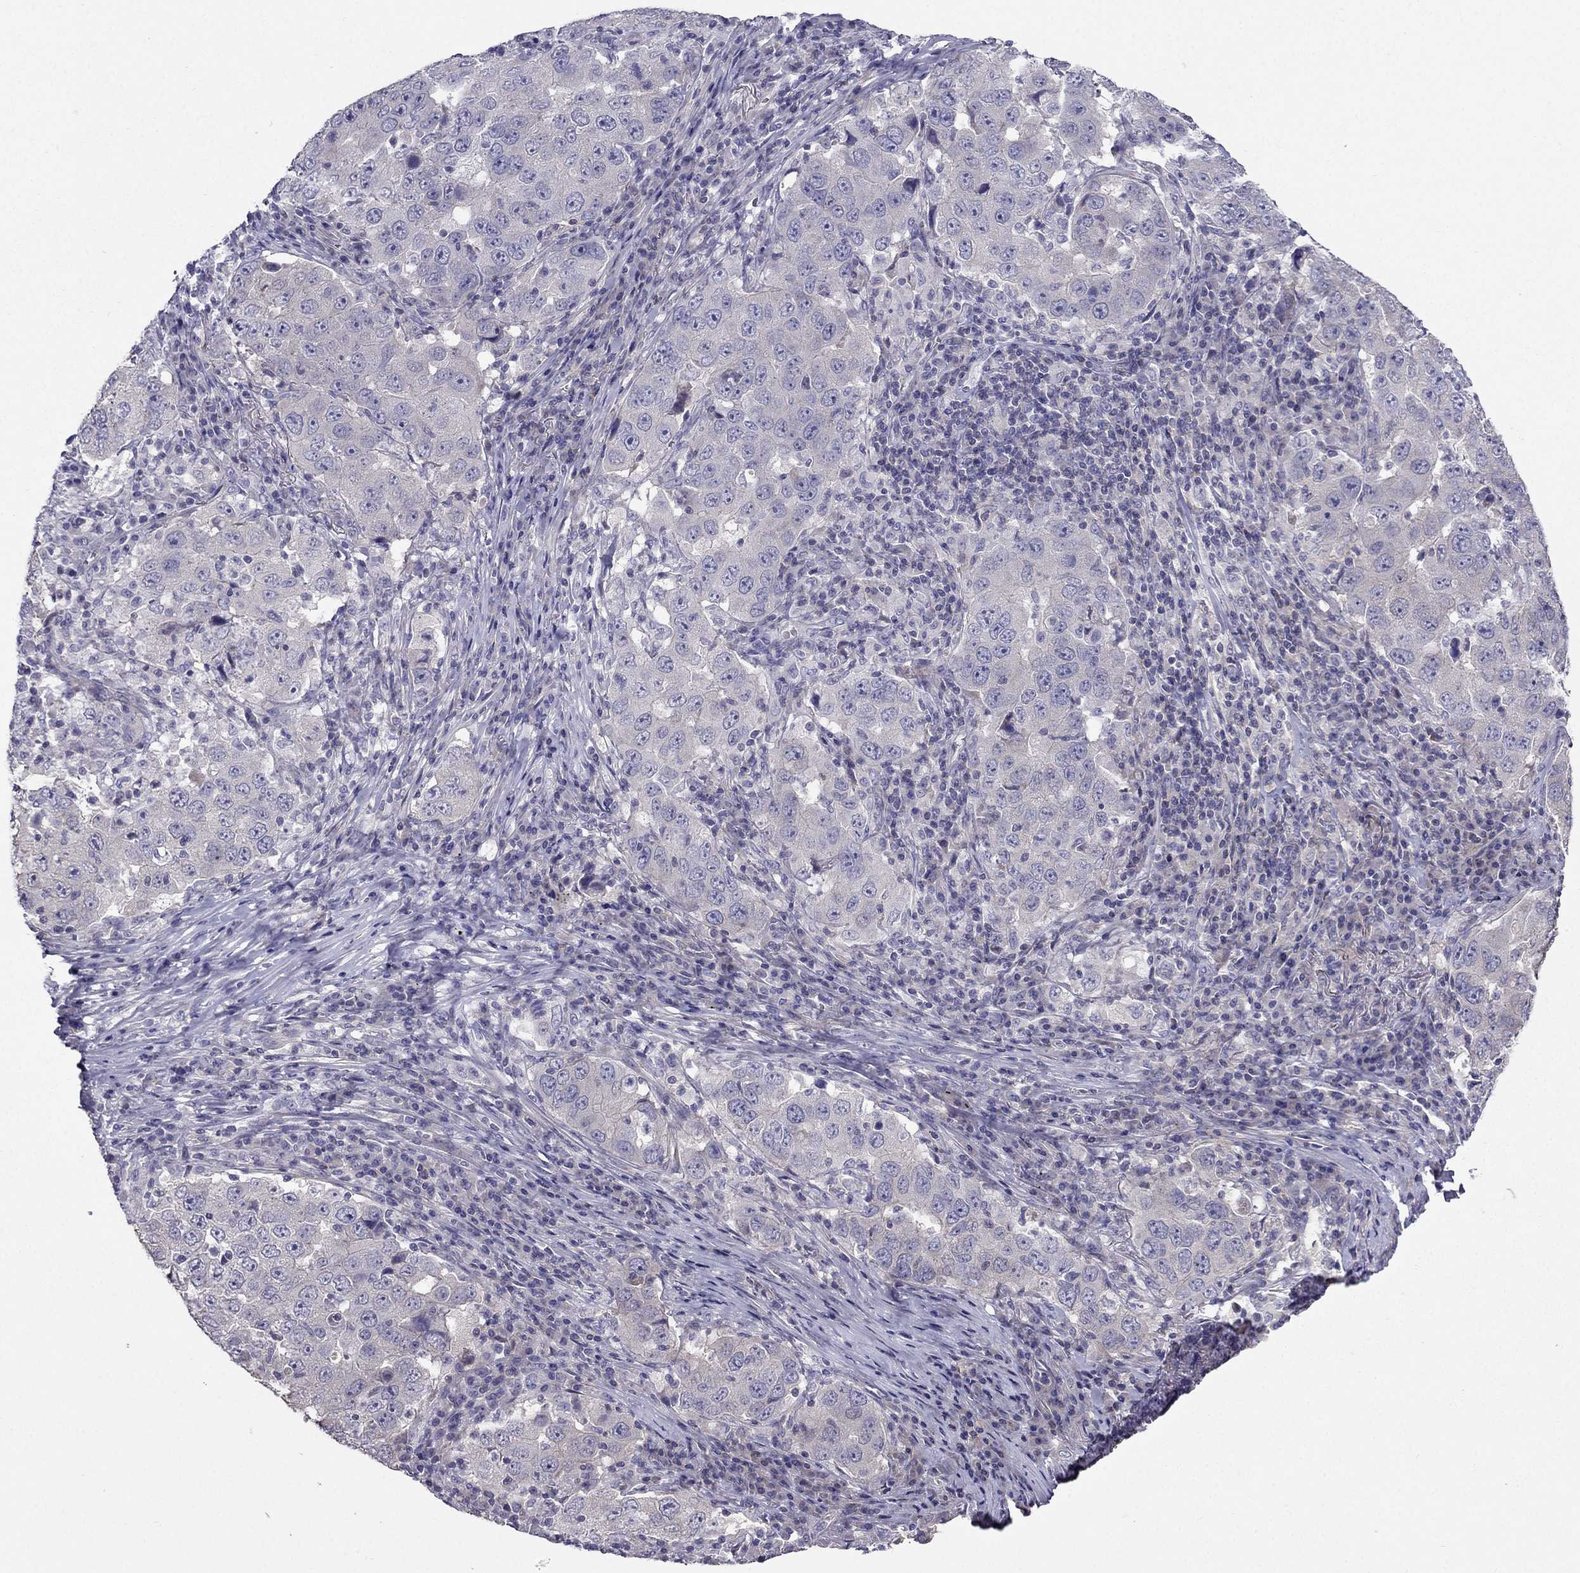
{"staining": {"intensity": "negative", "quantity": "none", "location": "none"}, "tissue": "lung cancer", "cell_type": "Tumor cells", "image_type": "cancer", "snomed": [{"axis": "morphology", "description": "Adenocarcinoma, NOS"}, {"axis": "topography", "description": "Lung"}], "caption": "Immunohistochemistry (IHC) of adenocarcinoma (lung) demonstrates no expression in tumor cells. The staining is performed using DAB brown chromogen with nuclei counter-stained in using hematoxylin.", "gene": "AS3MT", "patient": {"sex": "male", "age": 73}}